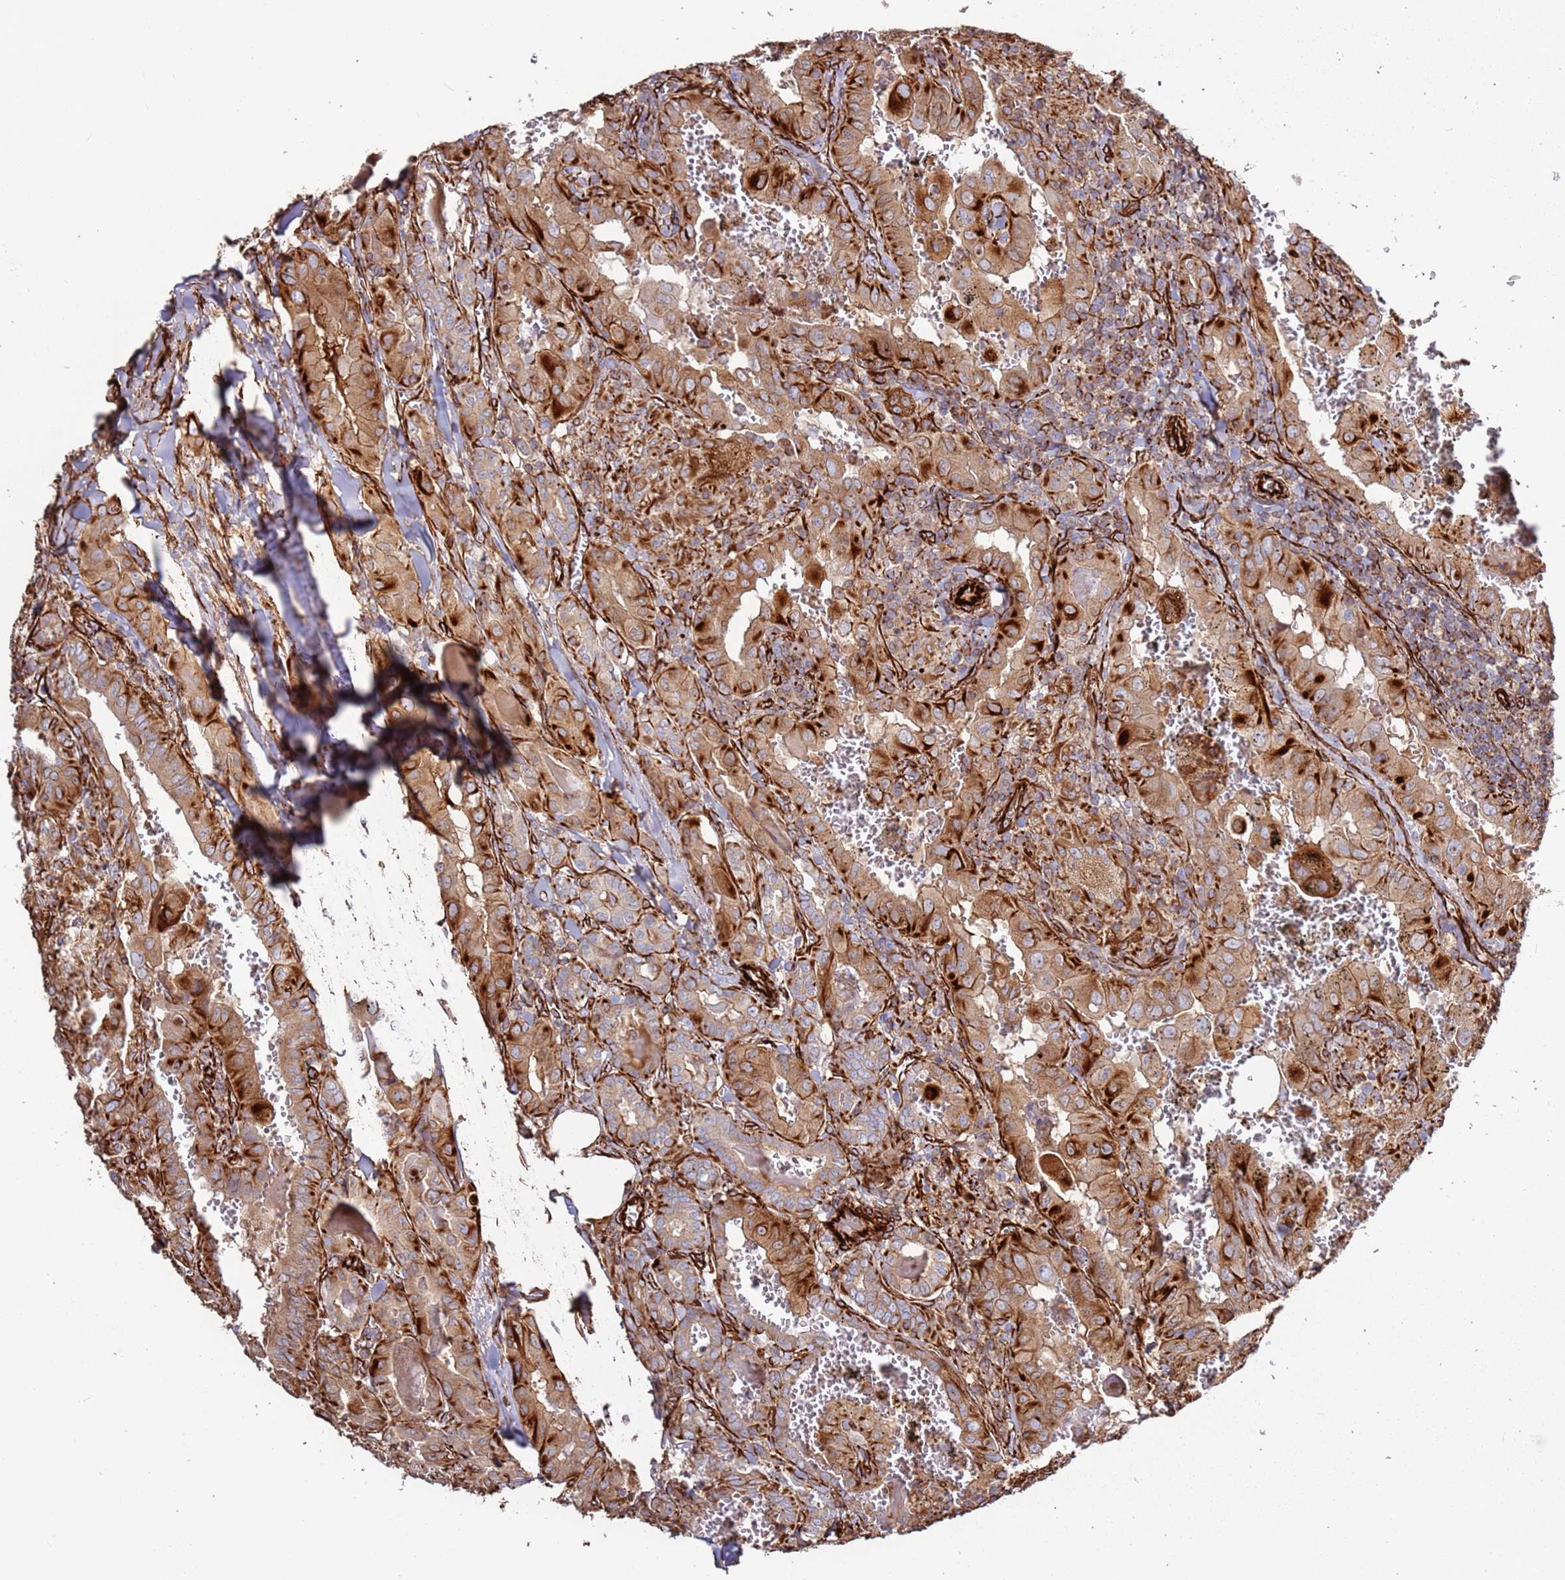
{"staining": {"intensity": "moderate", "quantity": ">75%", "location": "cytoplasmic/membranous"}, "tissue": "thyroid cancer", "cell_type": "Tumor cells", "image_type": "cancer", "snomed": [{"axis": "morphology", "description": "Papillary adenocarcinoma, NOS"}, {"axis": "topography", "description": "Thyroid gland"}], "caption": "The image demonstrates immunohistochemical staining of thyroid cancer. There is moderate cytoplasmic/membranous staining is appreciated in about >75% of tumor cells.", "gene": "MRGPRE", "patient": {"sex": "female", "age": 72}}